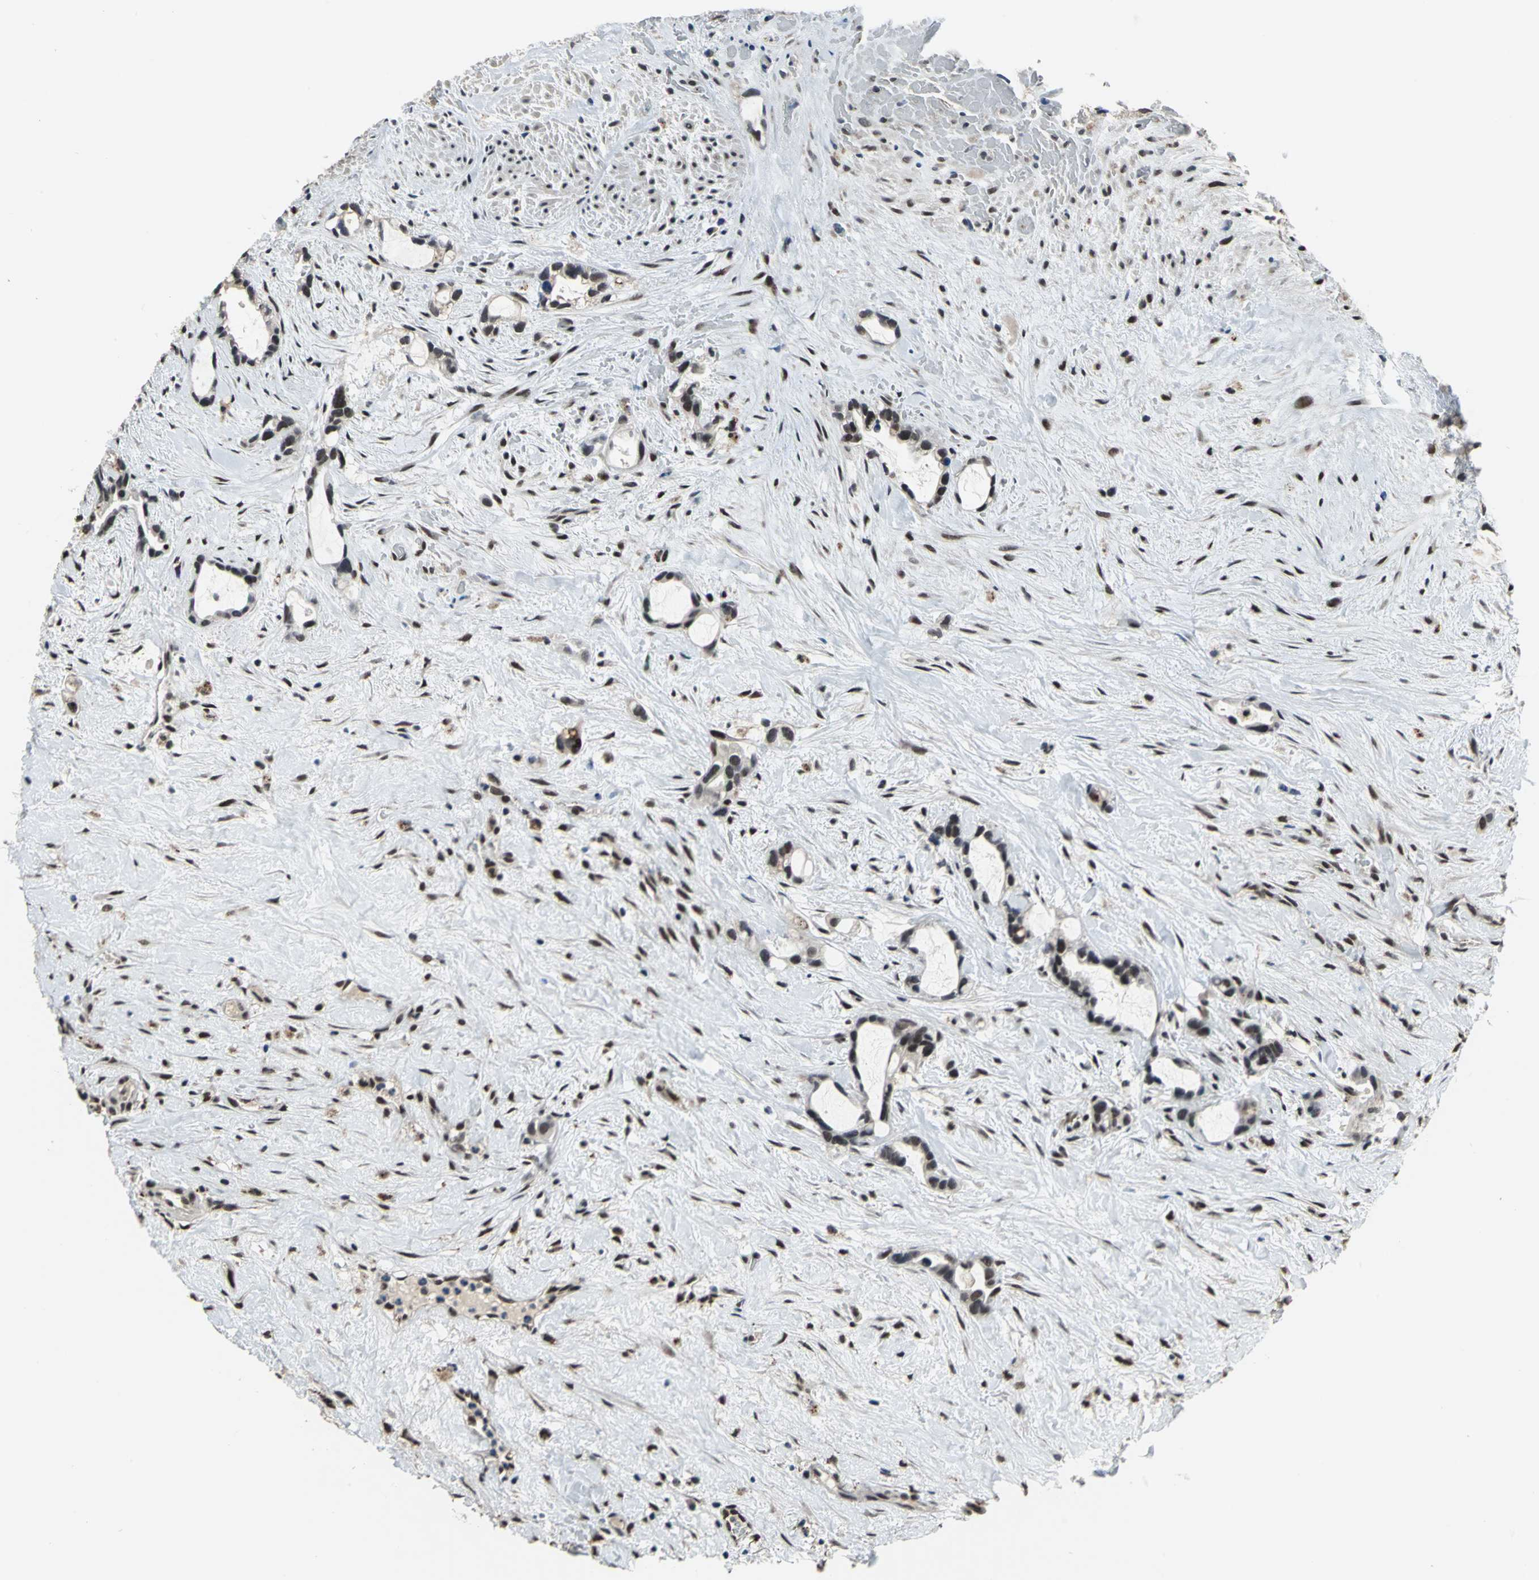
{"staining": {"intensity": "weak", "quantity": ">75%", "location": "nuclear"}, "tissue": "liver cancer", "cell_type": "Tumor cells", "image_type": "cancer", "snomed": [{"axis": "morphology", "description": "Cholangiocarcinoma"}, {"axis": "topography", "description": "Liver"}], "caption": "Immunohistochemical staining of liver cancer (cholangiocarcinoma) shows low levels of weak nuclear positivity in about >75% of tumor cells. The protein of interest is stained brown, and the nuclei are stained in blue (DAB IHC with brightfield microscopy, high magnification).", "gene": "ELF2", "patient": {"sex": "female", "age": 65}}